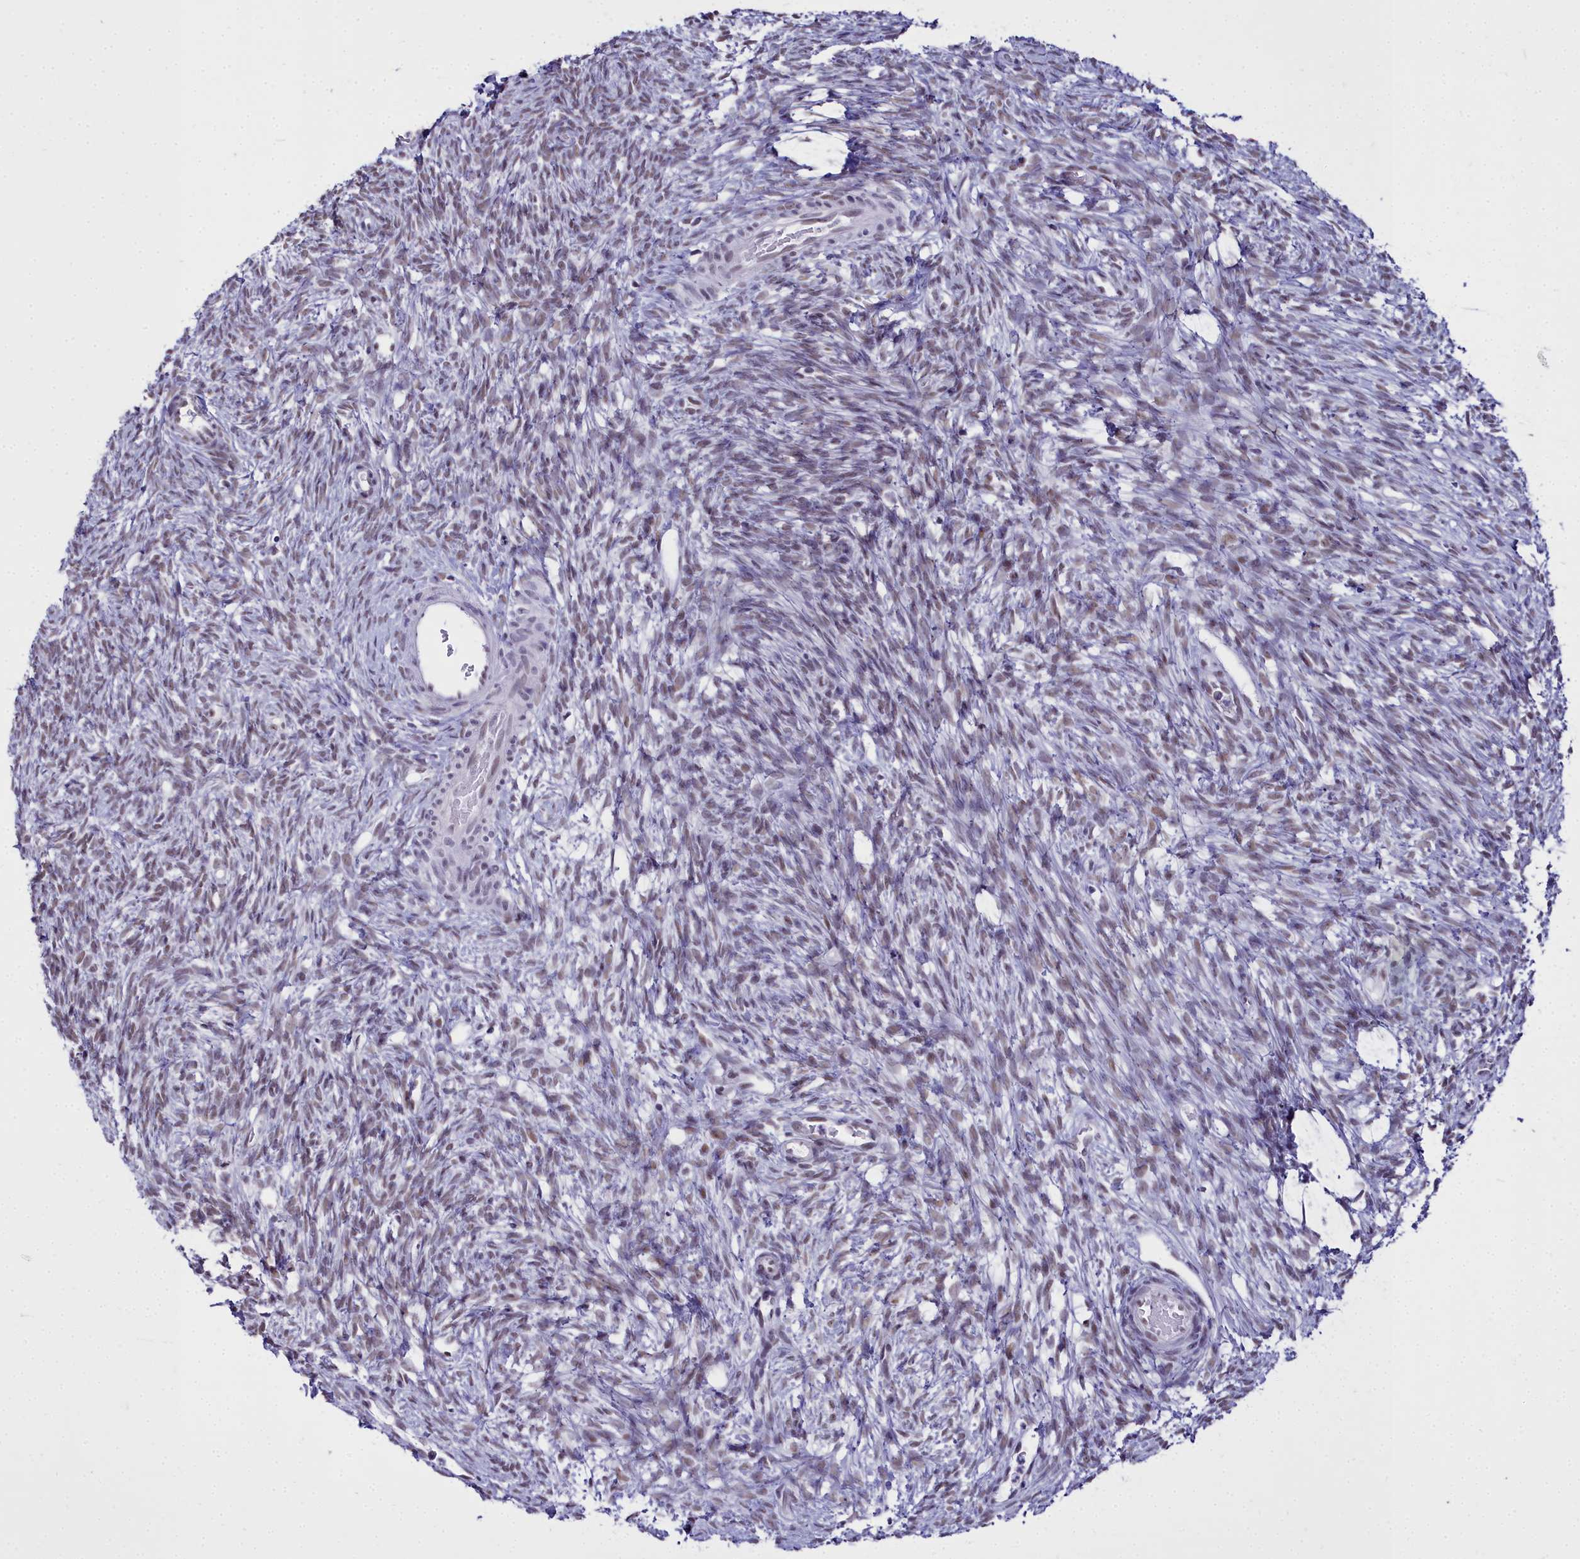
{"staining": {"intensity": "weak", "quantity": ">75%", "location": "nuclear"}, "tissue": "ovary", "cell_type": "Ovarian stroma cells", "image_type": "normal", "snomed": [{"axis": "morphology", "description": "Normal tissue, NOS"}, {"axis": "topography", "description": "Ovary"}], "caption": "Immunohistochemistry (IHC) of unremarkable ovary shows low levels of weak nuclear staining in about >75% of ovarian stroma cells. (Stains: DAB in brown, nuclei in blue, Microscopy: brightfield microscopy at high magnification).", "gene": "RBM12", "patient": {"sex": "female", "age": 33}}